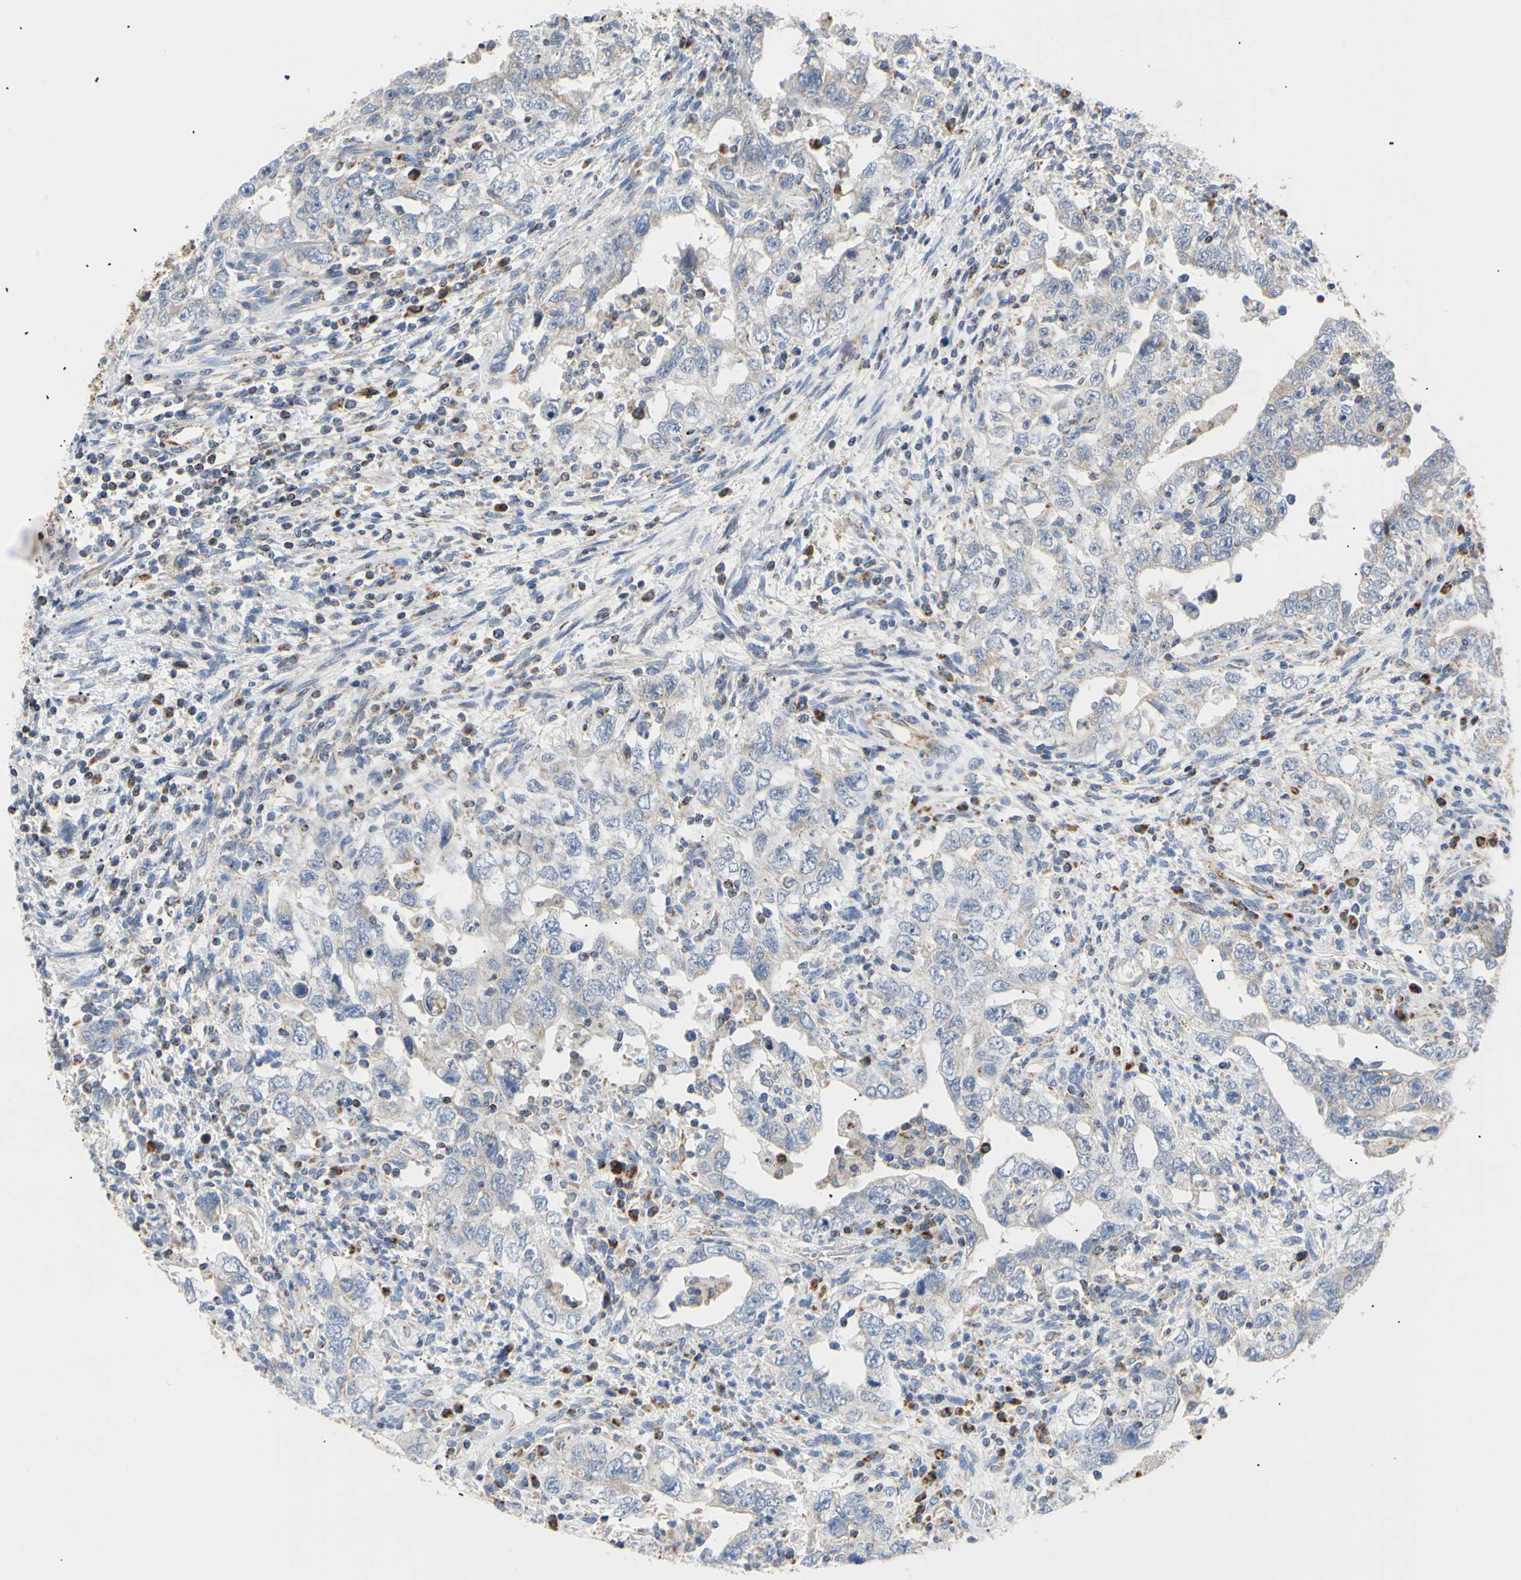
{"staining": {"intensity": "weak", "quantity": "<25%", "location": "cytoplasmic/membranous"}, "tissue": "testis cancer", "cell_type": "Tumor cells", "image_type": "cancer", "snomed": [{"axis": "morphology", "description": "Carcinoma, Embryonal, NOS"}, {"axis": "topography", "description": "Testis"}], "caption": "IHC micrograph of human embryonal carcinoma (testis) stained for a protein (brown), which displays no positivity in tumor cells. (DAB (3,3'-diaminobenzidine) immunohistochemistry with hematoxylin counter stain).", "gene": "ACAT1", "patient": {"sex": "male", "age": 26}}